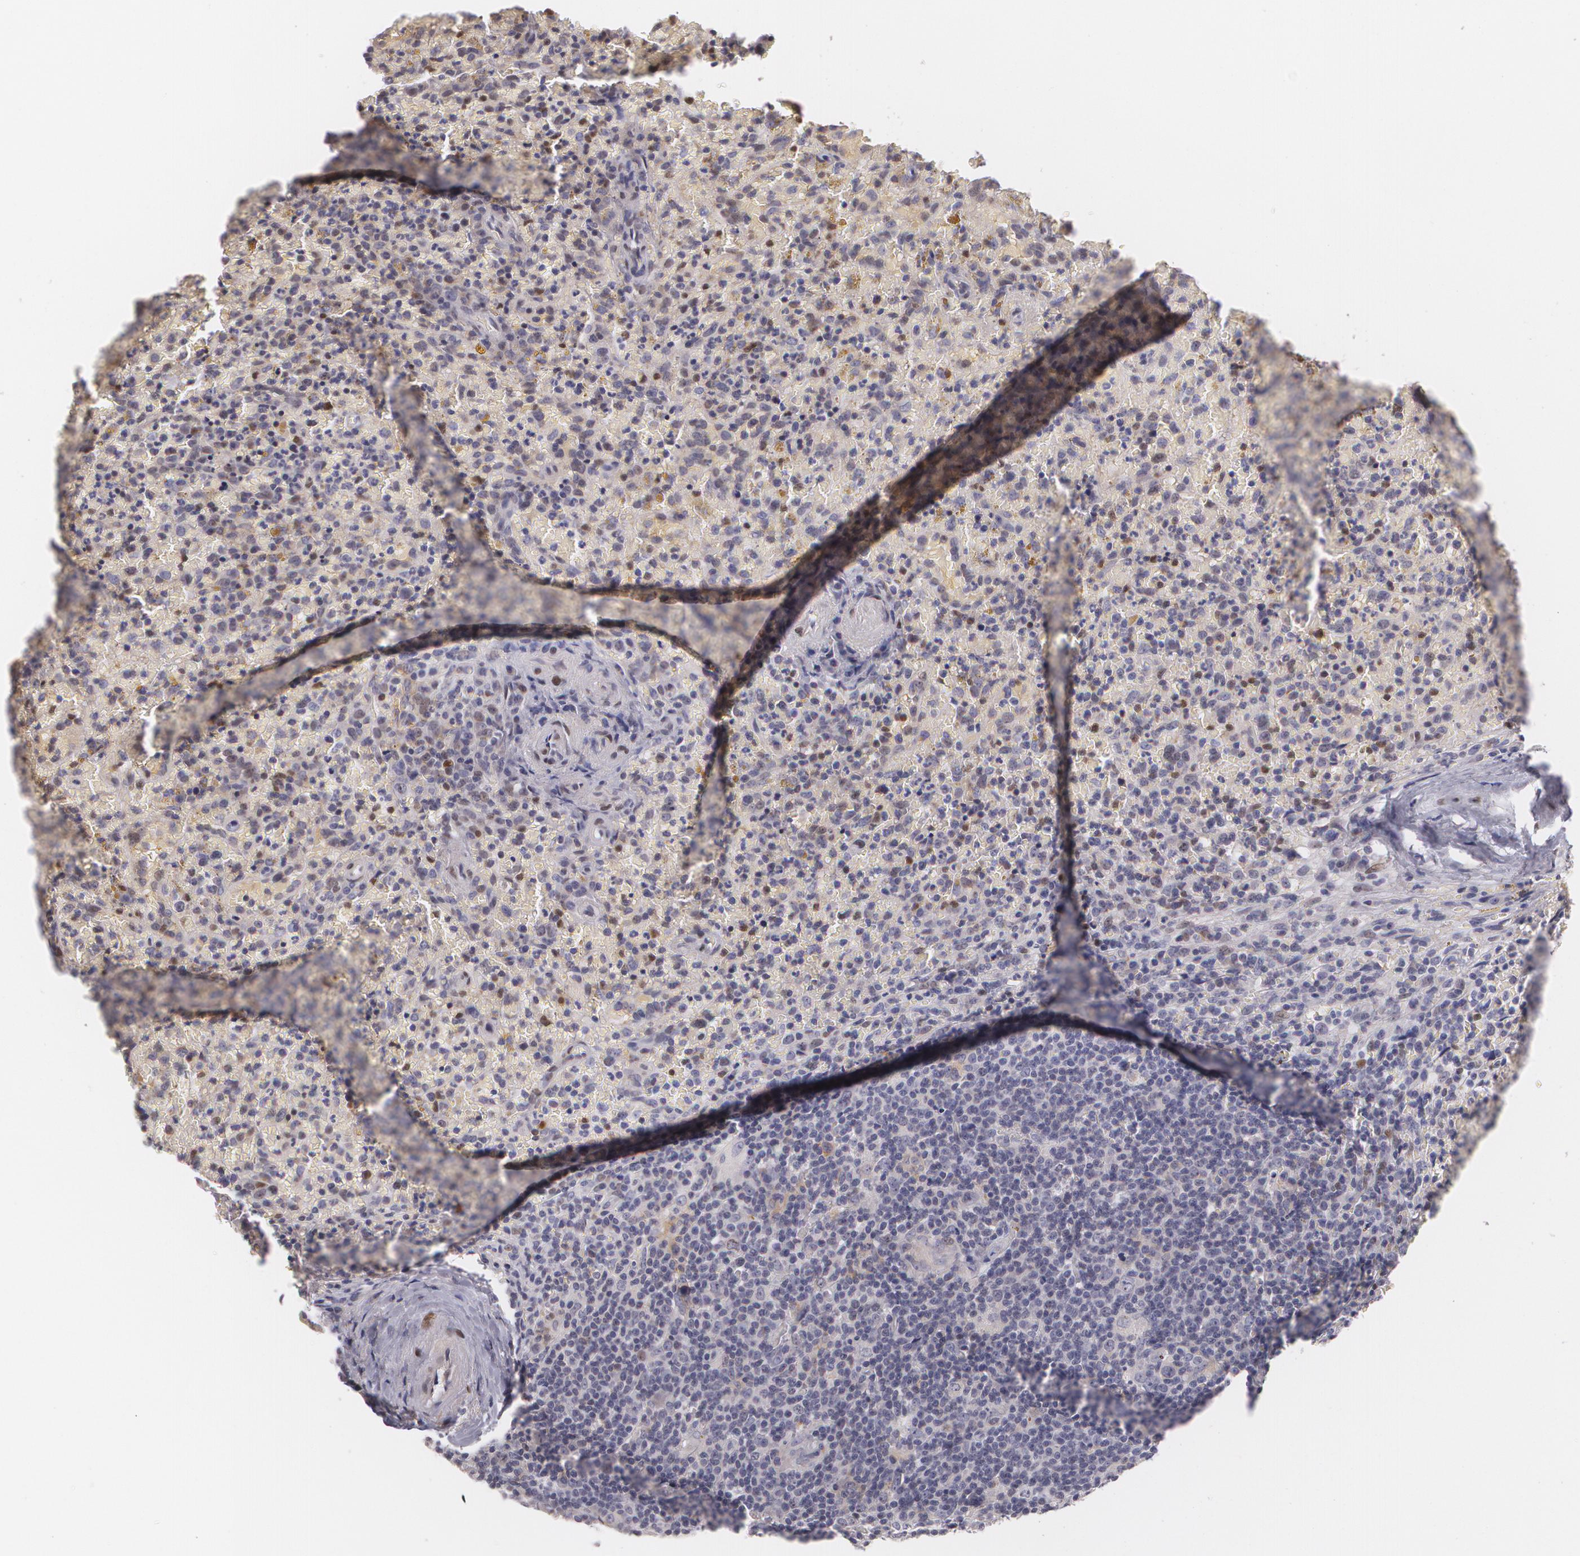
{"staining": {"intensity": "negative", "quantity": "none", "location": "none"}, "tissue": "lymphoma", "cell_type": "Tumor cells", "image_type": "cancer", "snomed": [{"axis": "morphology", "description": "Malignant lymphoma, non-Hodgkin's type, High grade"}, {"axis": "topography", "description": "Spleen"}, {"axis": "topography", "description": "Lymph node"}], "caption": "A high-resolution photomicrograph shows IHC staining of lymphoma, which reveals no significant expression in tumor cells.", "gene": "ZBTB16", "patient": {"sex": "female", "age": 70}}